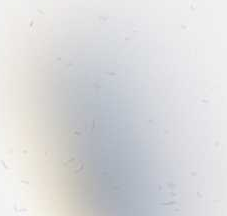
{"staining": {"intensity": "negative", "quantity": "none", "location": "none"}, "tissue": "cervical cancer", "cell_type": "Tumor cells", "image_type": "cancer", "snomed": [{"axis": "morphology", "description": "Squamous cell carcinoma, NOS"}, {"axis": "topography", "description": "Cervix"}], "caption": "DAB (3,3'-diaminobenzidine) immunohistochemical staining of human cervical cancer shows no significant expression in tumor cells.", "gene": "BEND5", "patient": {"sex": "female", "age": 44}}